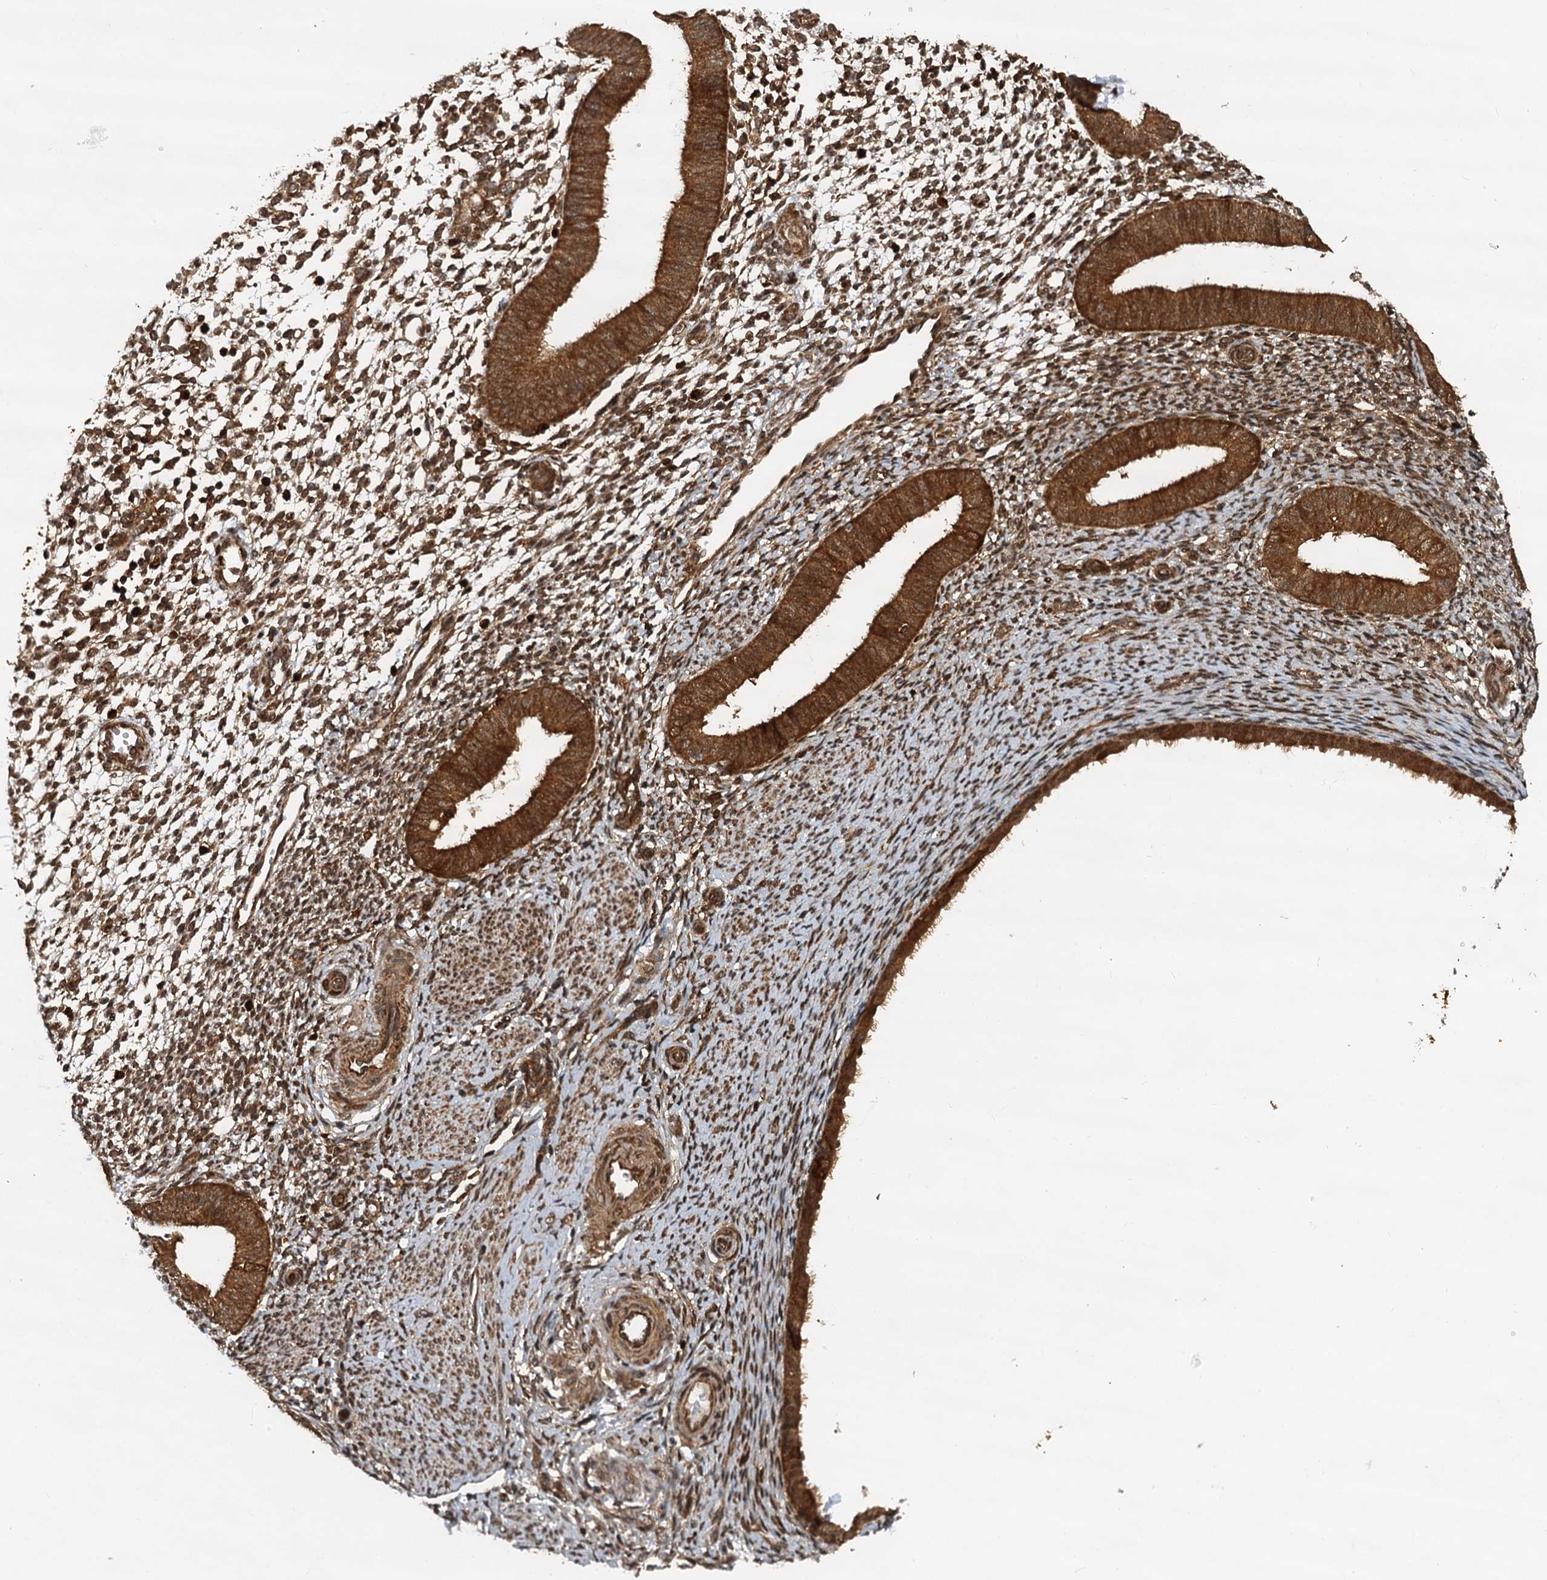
{"staining": {"intensity": "moderate", "quantity": "25%-75%", "location": "cytoplasmic/membranous,nuclear"}, "tissue": "endometrium", "cell_type": "Cells in endometrial stroma", "image_type": "normal", "snomed": [{"axis": "morphology", "description": "Normal tissue, NOS"}, {"axis": "topography", "description": "Uterus"}, {"axis": "topography", "description": "Endometrium"}], "caption": "A brown stain shows moderate cytoplasmic/membranous,nuclear expression of a protein in cells in endometrial stroma of normal human endometrium.", "gene": "STUB1", "patient": {"sex": "female", "age": 48}}